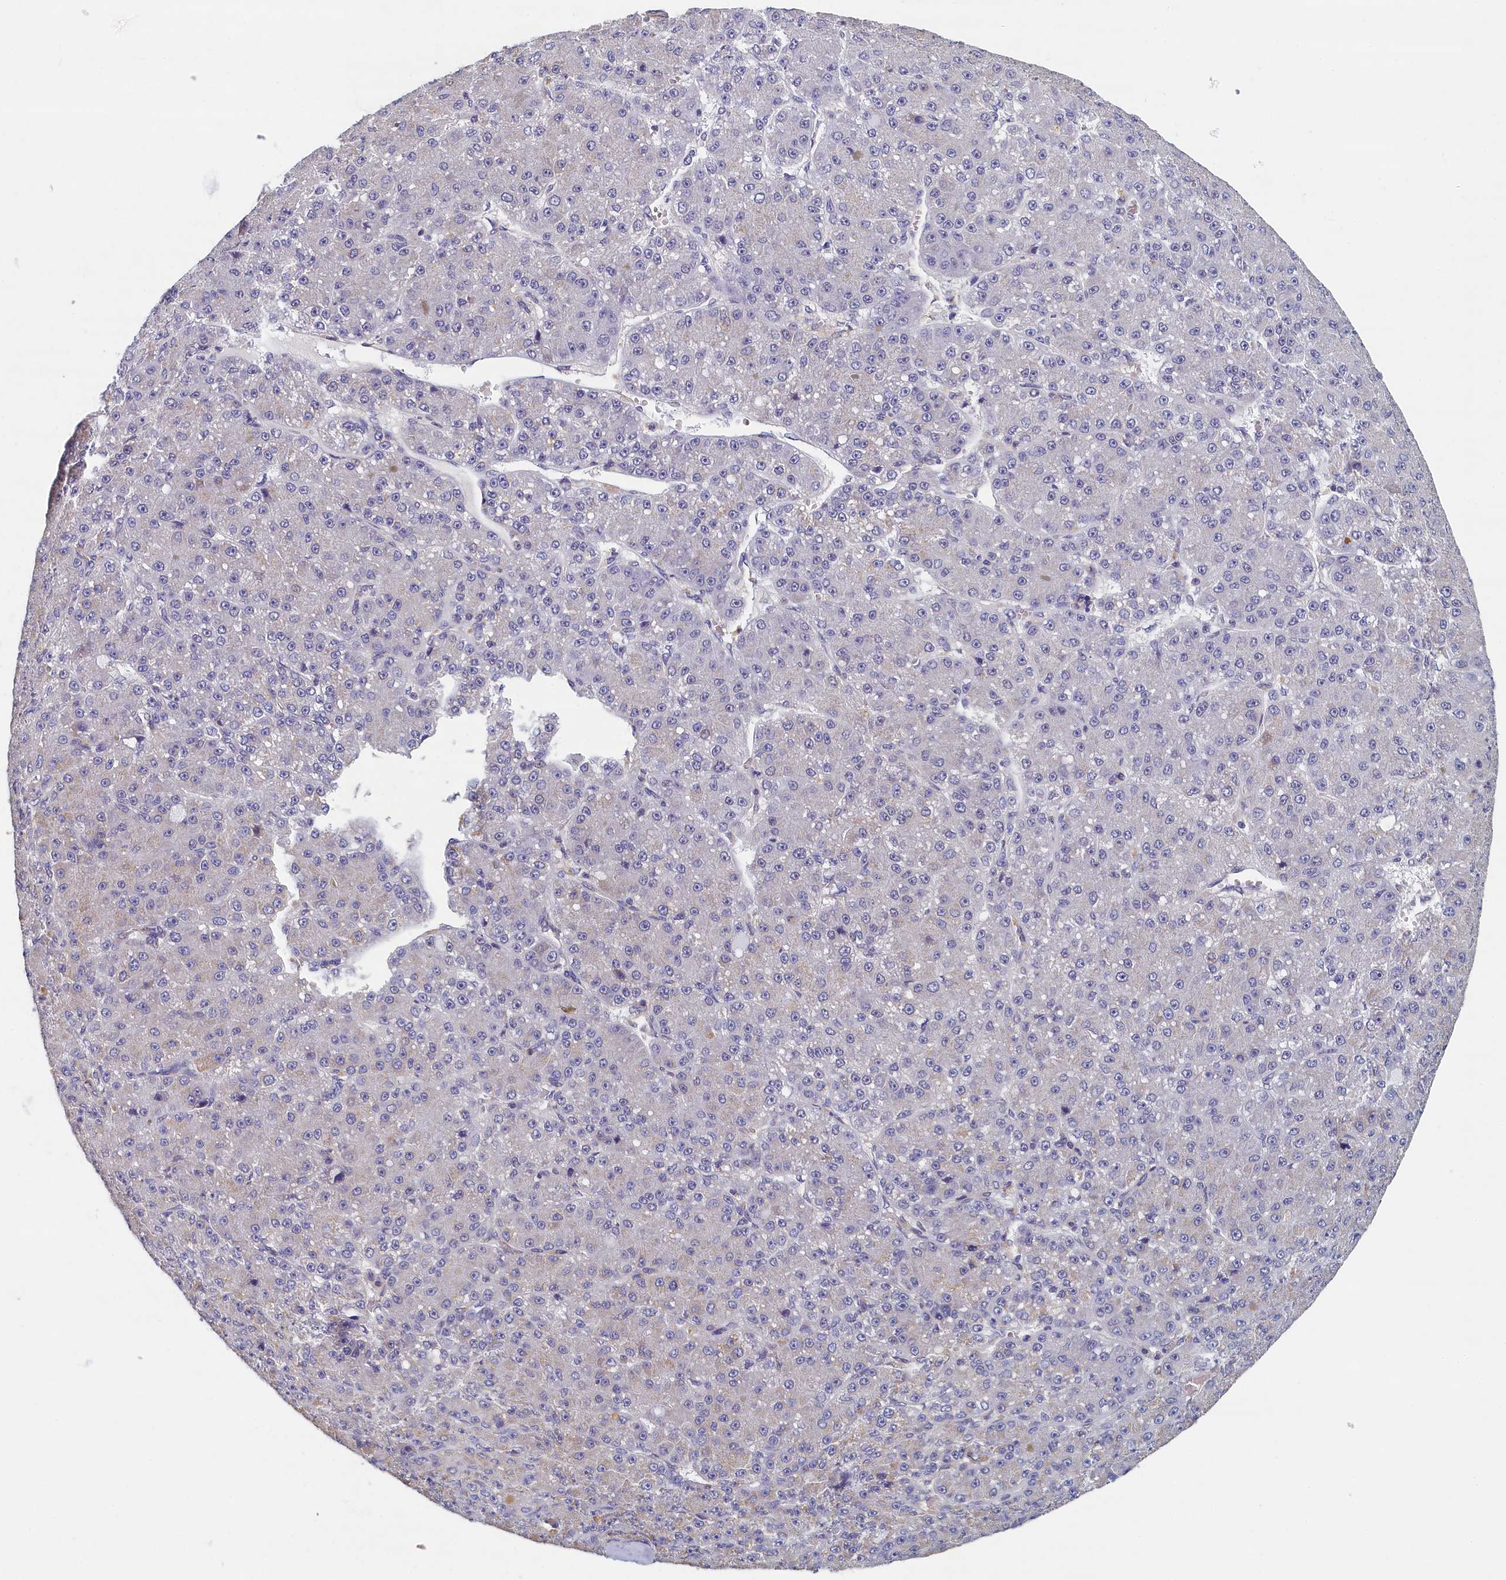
{"staining": {"intensity": "negative", "quantity": "none", "location": "none"}, "tissue": "liver cancer", "cell_type": "Tumor cells", "image_type": "cancer", "snomed": [{"axis": "morphology", "description": "Carcinoma, Hepatocellular, NOS"}, {"axis": "topography", "description": "Liver"}], "caption": "A photomicrograph of human liver hepatocellular carcinoma is negative for staining in tumor cells.", "gene": "TBCB", "patient": {"sex": "male", "age": 67}}